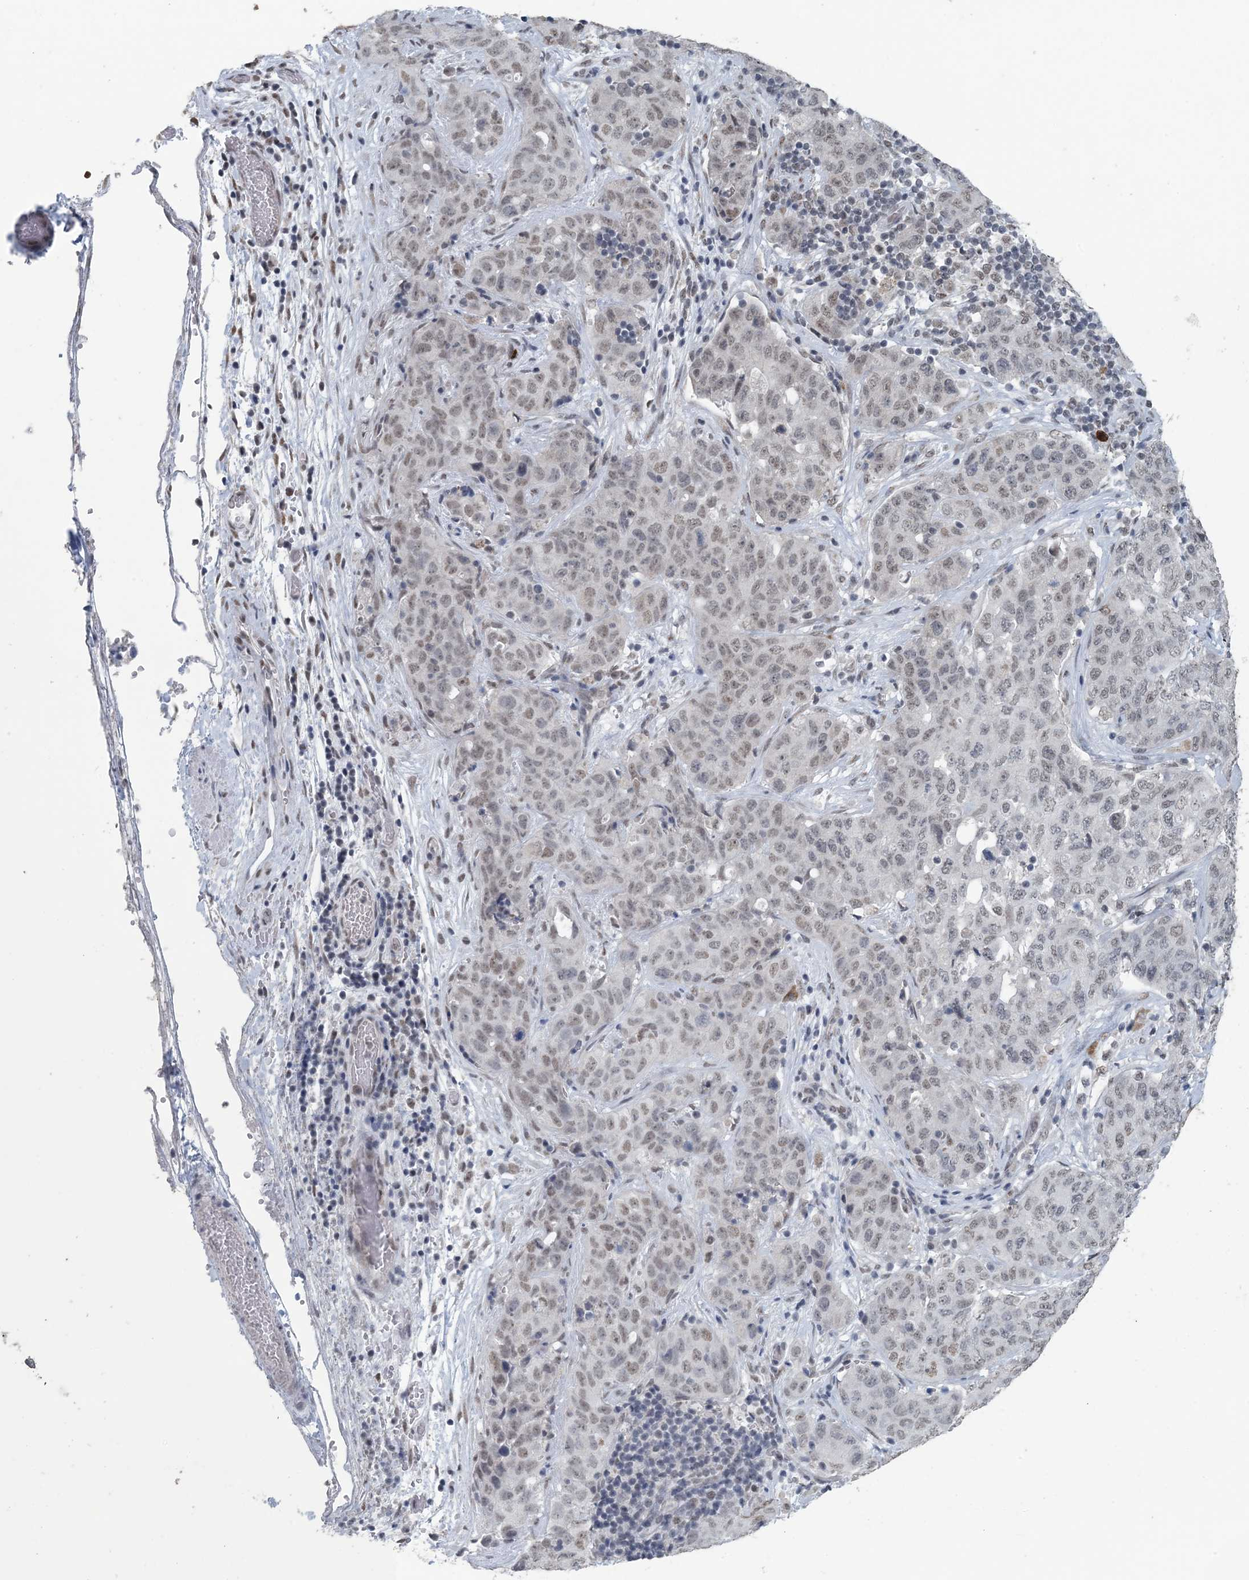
{"staining": {"intensity": "weak", "quantity": "<25%", "location": "nuclear"}, "tissue": "stomach cancer", "cell_type": "Tumor cells", "image_type": "cancer", "snomed": [{"axis": "morphology", "description": "Normal tissue, NOS"}, {"axis": "morphology", "description": "Adenocarcinoma, NOS"}, {"axis": "topography", "description": "Lymph node"}, {"axis": "topography", "description": "Stomach"}], "caption": "There is no significant staining in tumor cells of stomach adenocarcinoma. (DAB immunohistochemistry with hematoxylin counter stain).", "gene": "MBD2", "patient": {"sex": "male", "age": 48}}